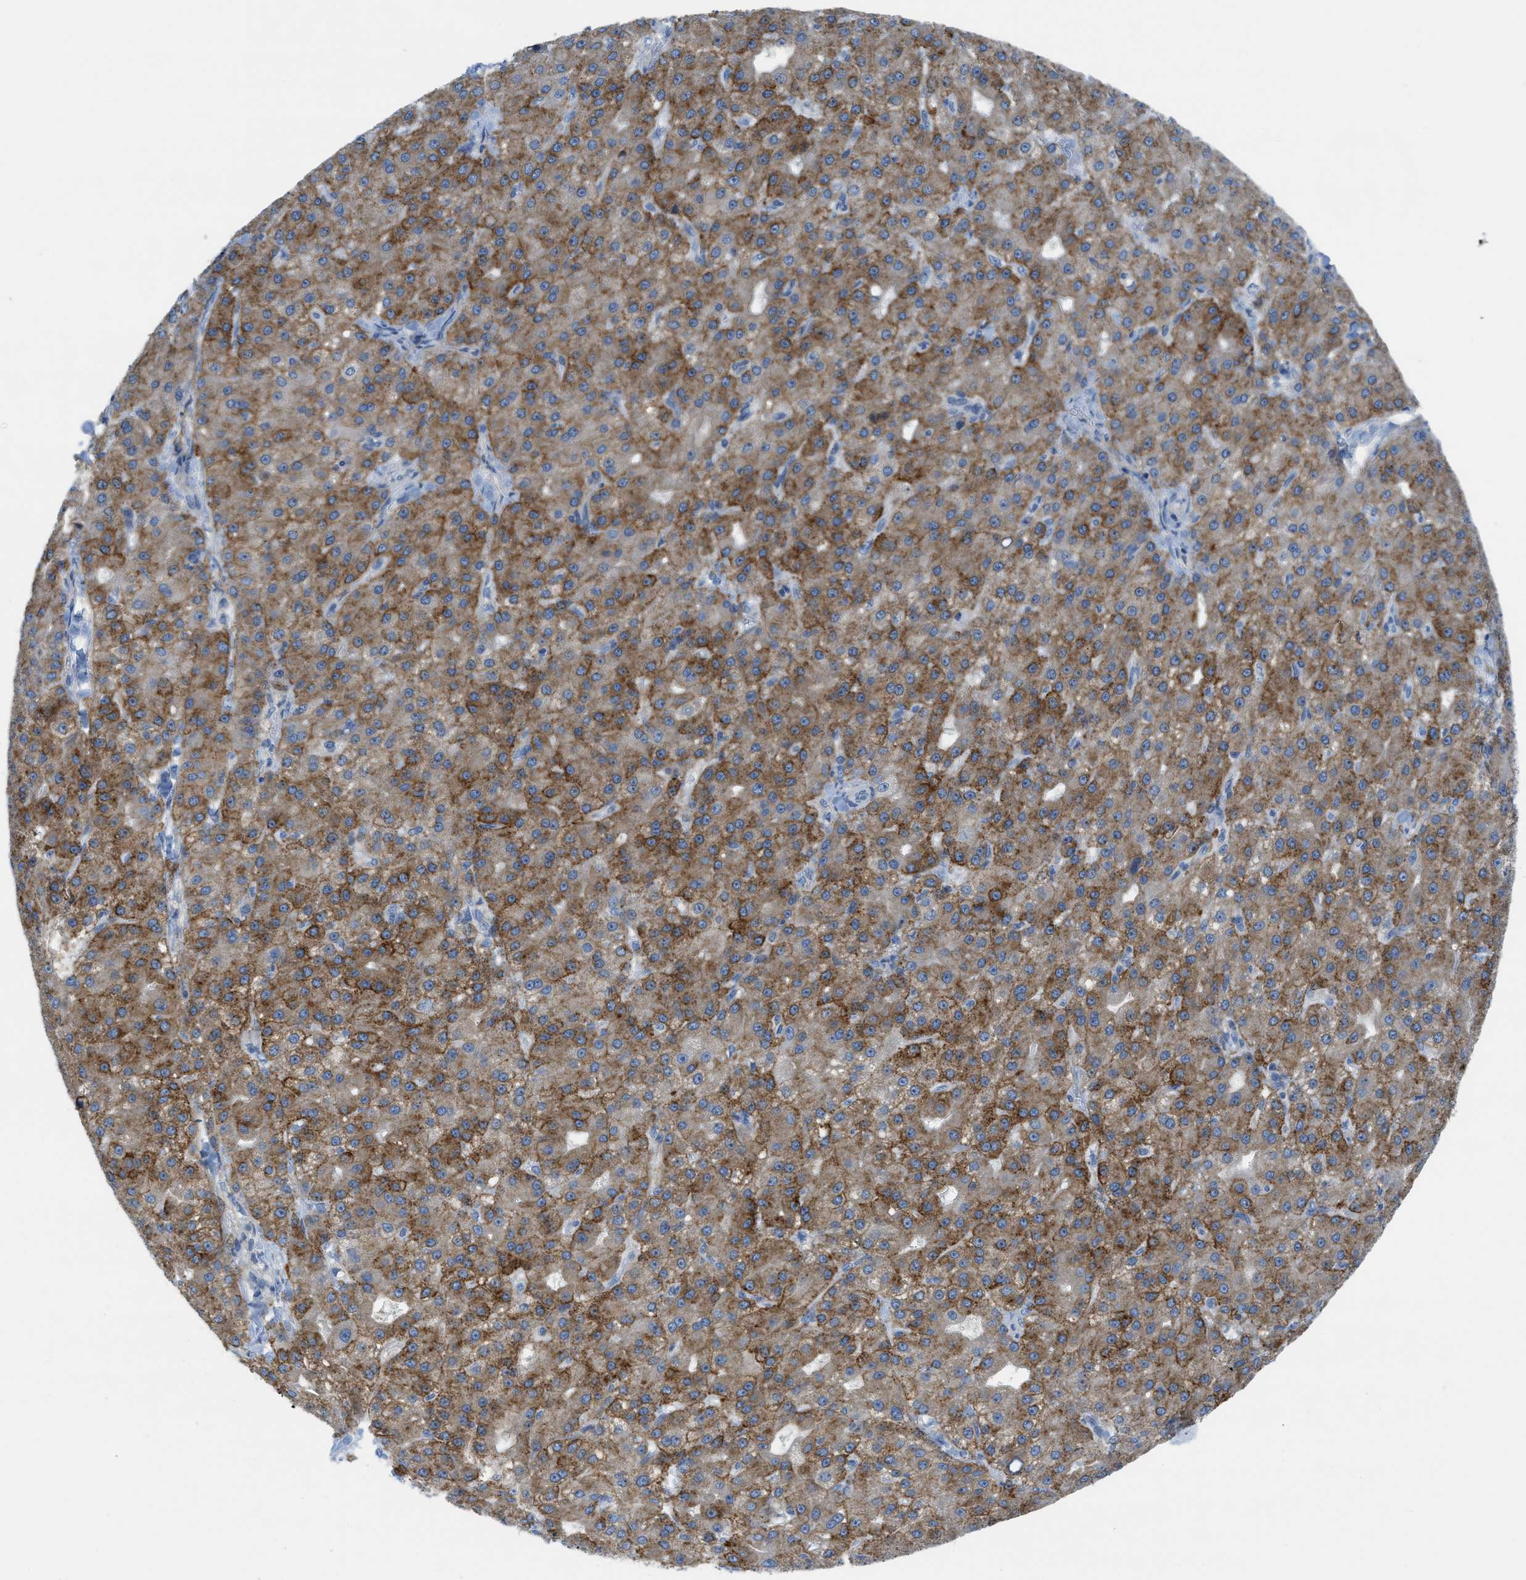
{"staining": {"intensity": "moderate", "quantity": ">75%", "location": "cytoplasmic/membranous"}, "tissue": "liver cancer", "cell_type": "Tumor cells", "image_type": "cancer", "snomed": [{"axis": "morphology", "description": "Carcinoma, Hepatocellular, NOS"}, {"axis": "topography", "description": "Liver"}], "caption": "Human liver cancer (hepatocellular carcinoma) stained for a protein (brown) exhibits moderate cytoplasmic/membranous positive staining in approximately >75% of tumor cells.", "gene": "ASGR1", "patient": {"sex": "male", "age": 67}}